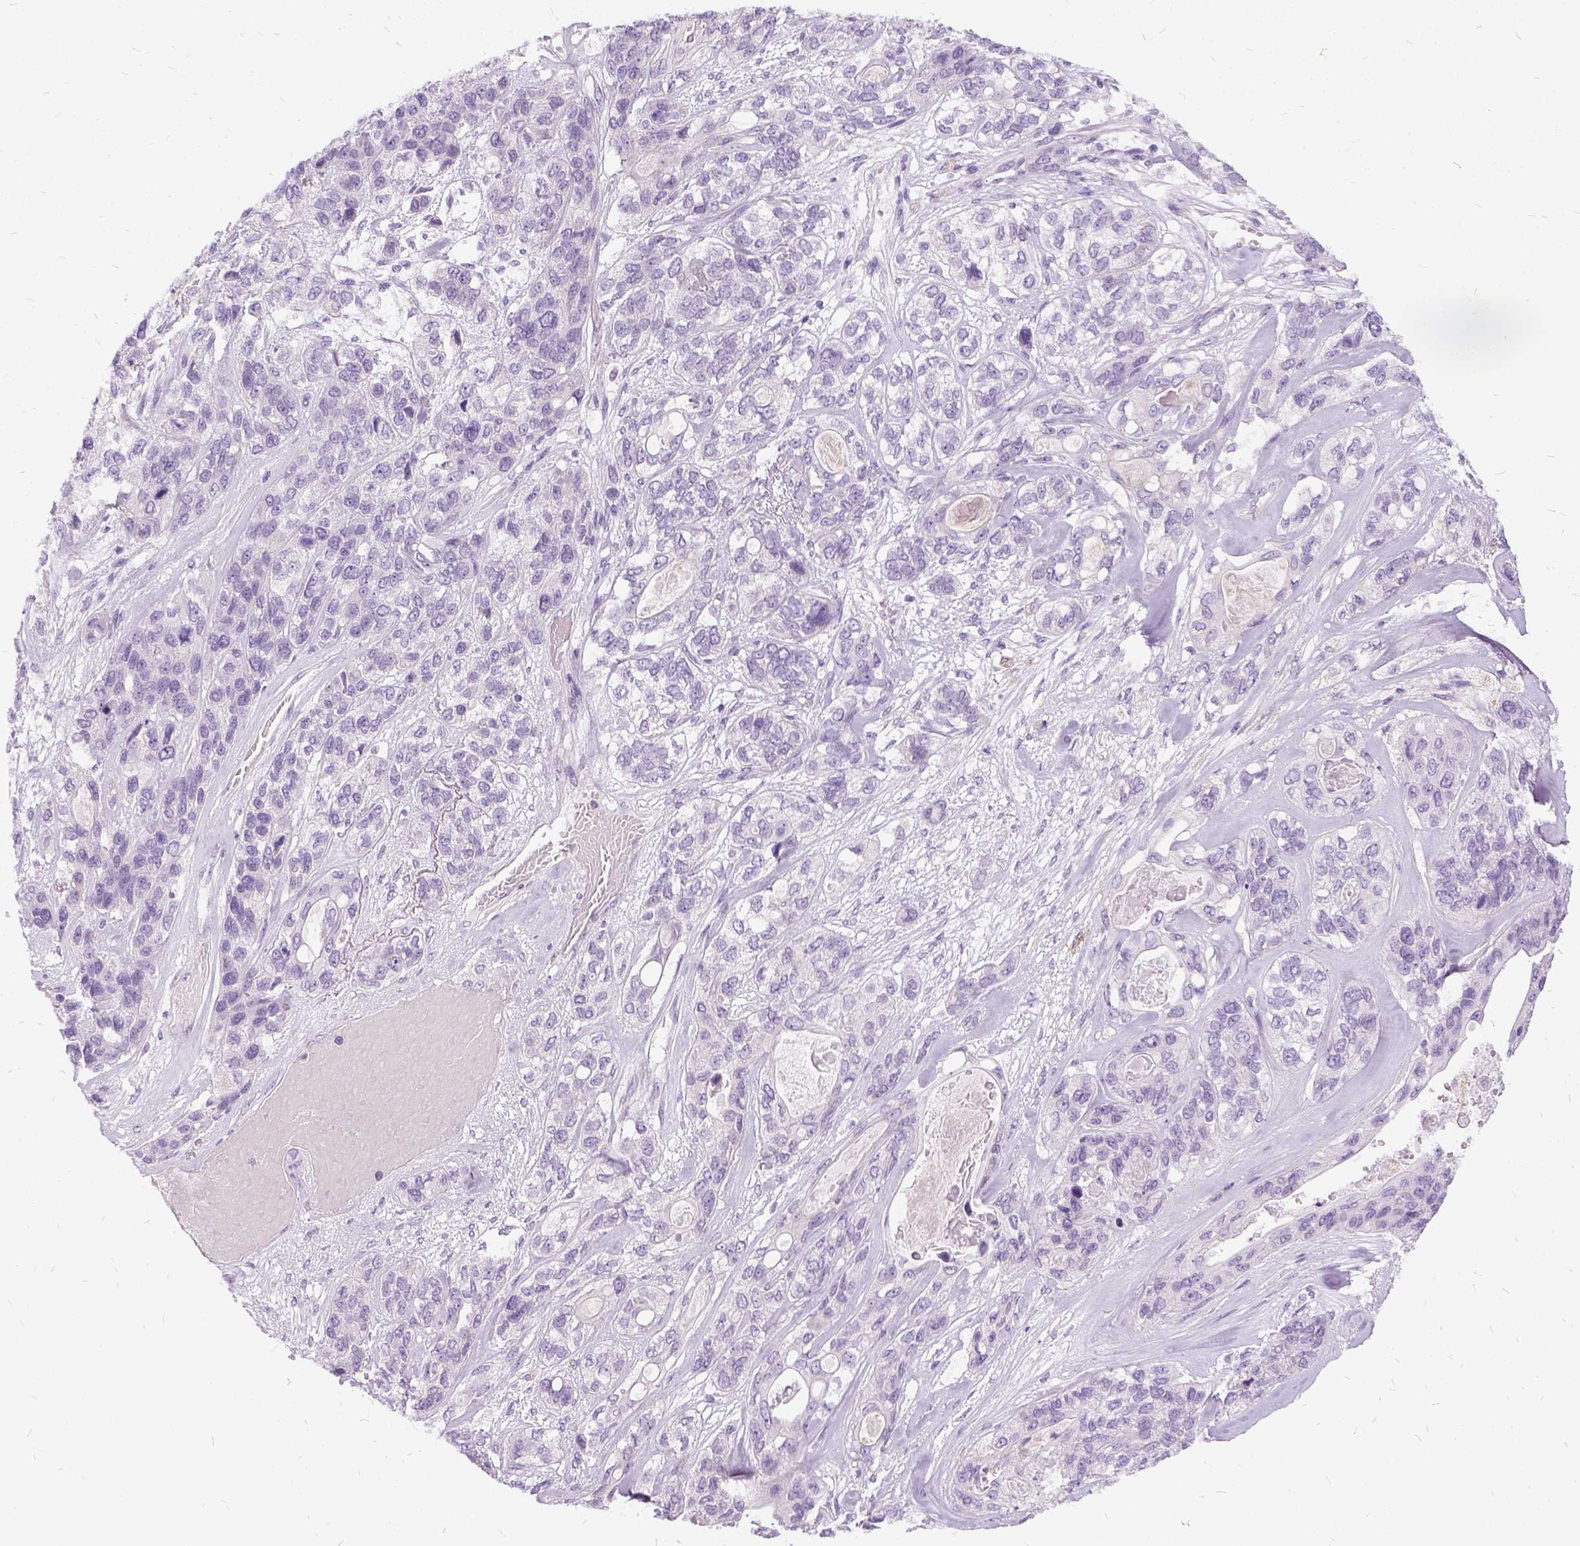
{"staining": {"intensity": "negative", "quantity": "none", "location": "none"}, "tissue": "lung cancer", "cell_type": "Tumor cells", "image_type": "cancer", "snomed": [{"axis": "morphology", "description": "Squamous cell carcinoma, NOS"}, {"axis": "topography", "description": "Lung"}], "caption": "The image reveals no significant positivity in tumor cells of squamous cell carcinoma (lung).", "gene": "FDX1", "patient": {"sex": "female", "age": 70}}